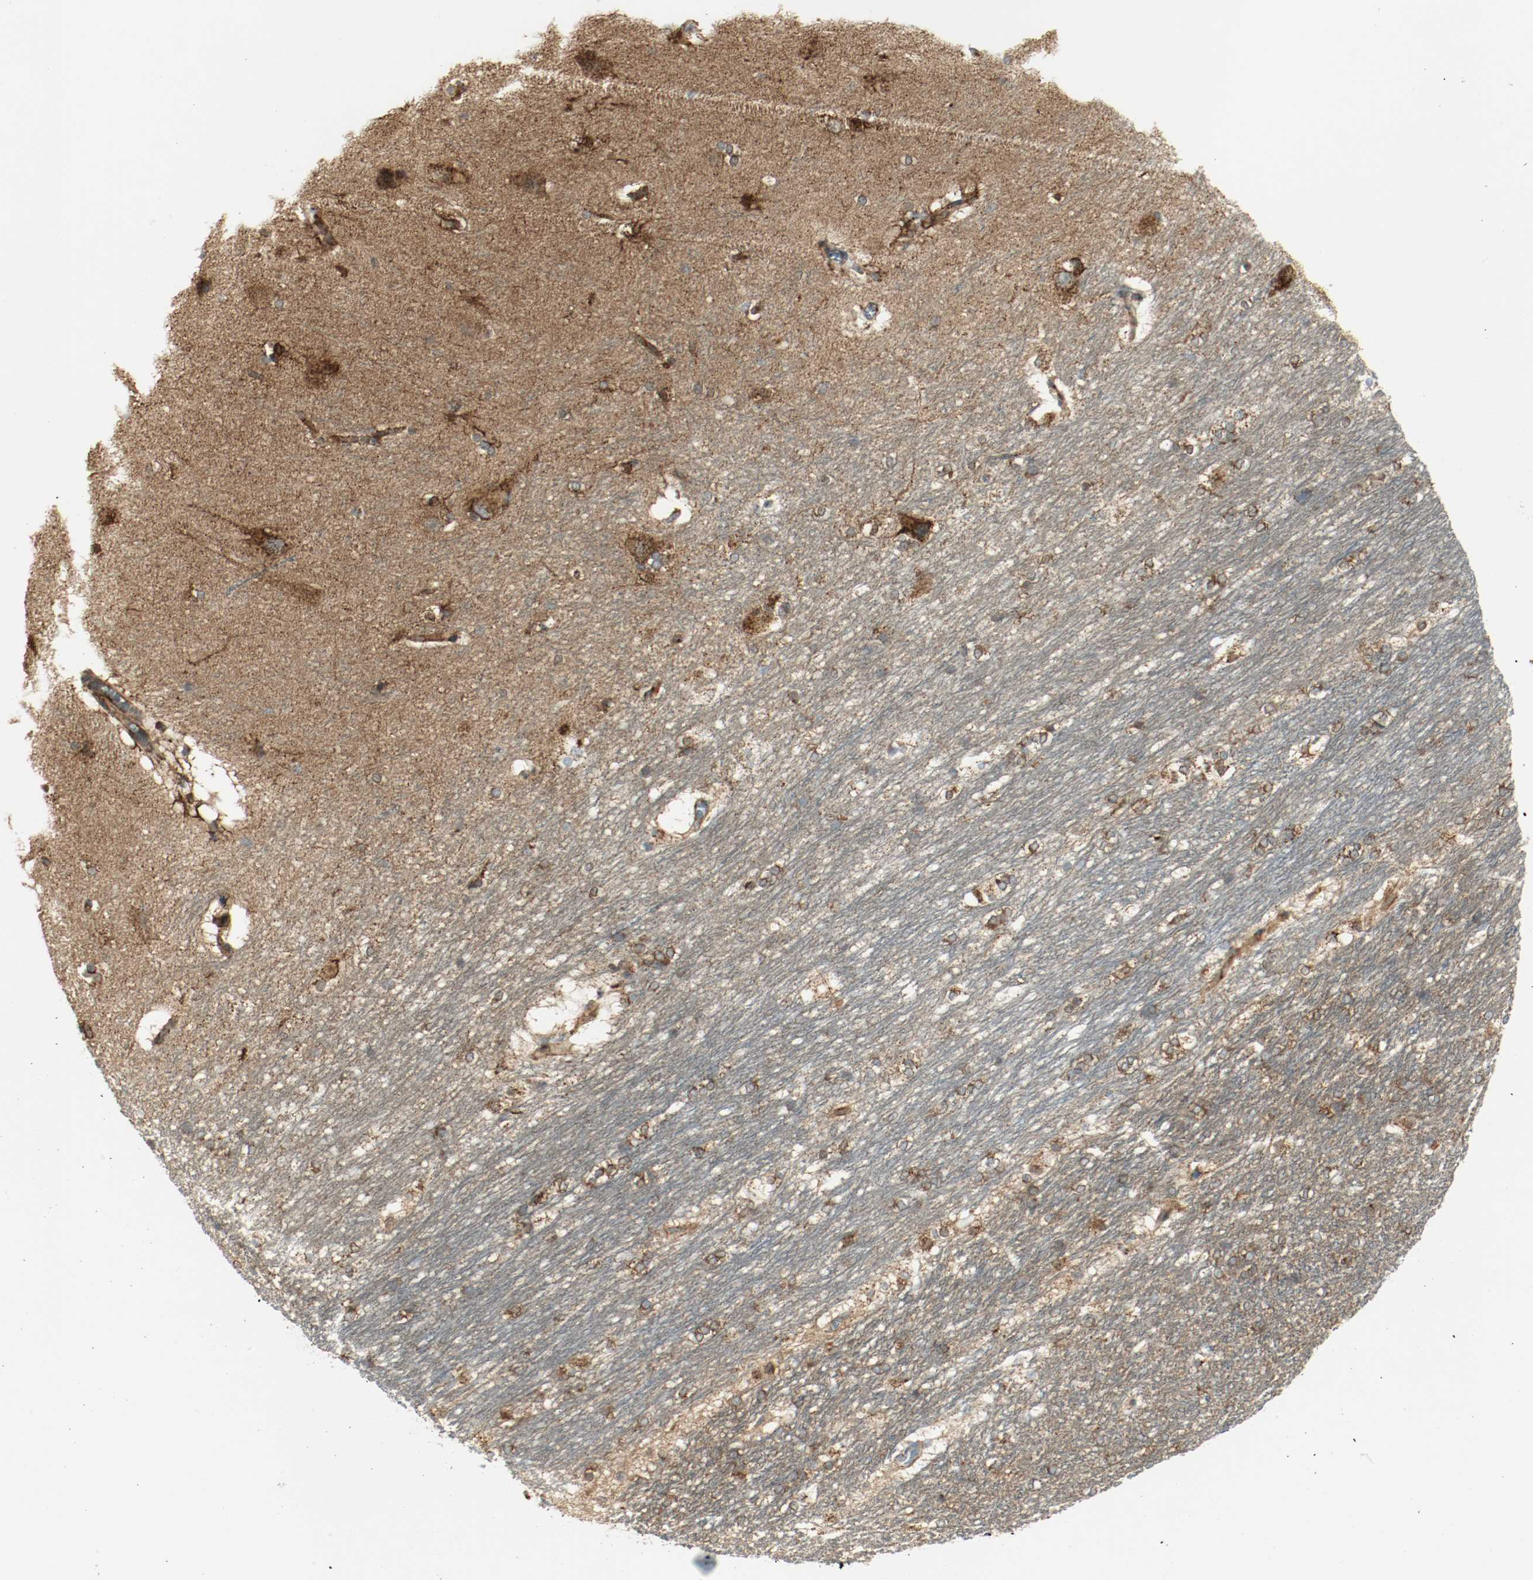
{"staining": {"intensity": "strong", "quantity": ">75%", "location": "cytoplasmic/membranous"}, "tissue": "hippocampus", "cell_type": "Glial cells", "image_type": "normal", "snomed": [{"axis": "morphology", "description": "Normal tissue, NOS"}, {"axis": "topography", "description": "Hippocampus"}], "caption": "The histopathology image shows immunohistochemical staining of unremarkable hippocampus. There is strong cytoplasmic/membranous expression is present in approximately >75% of glial cells. (DAB (3,3'-diaminobenzidine) IHC, brown staining for protein, blue staining for nuclei).", "gene": "PLCG1", "patient": {"sex": "female", "age": 19}}